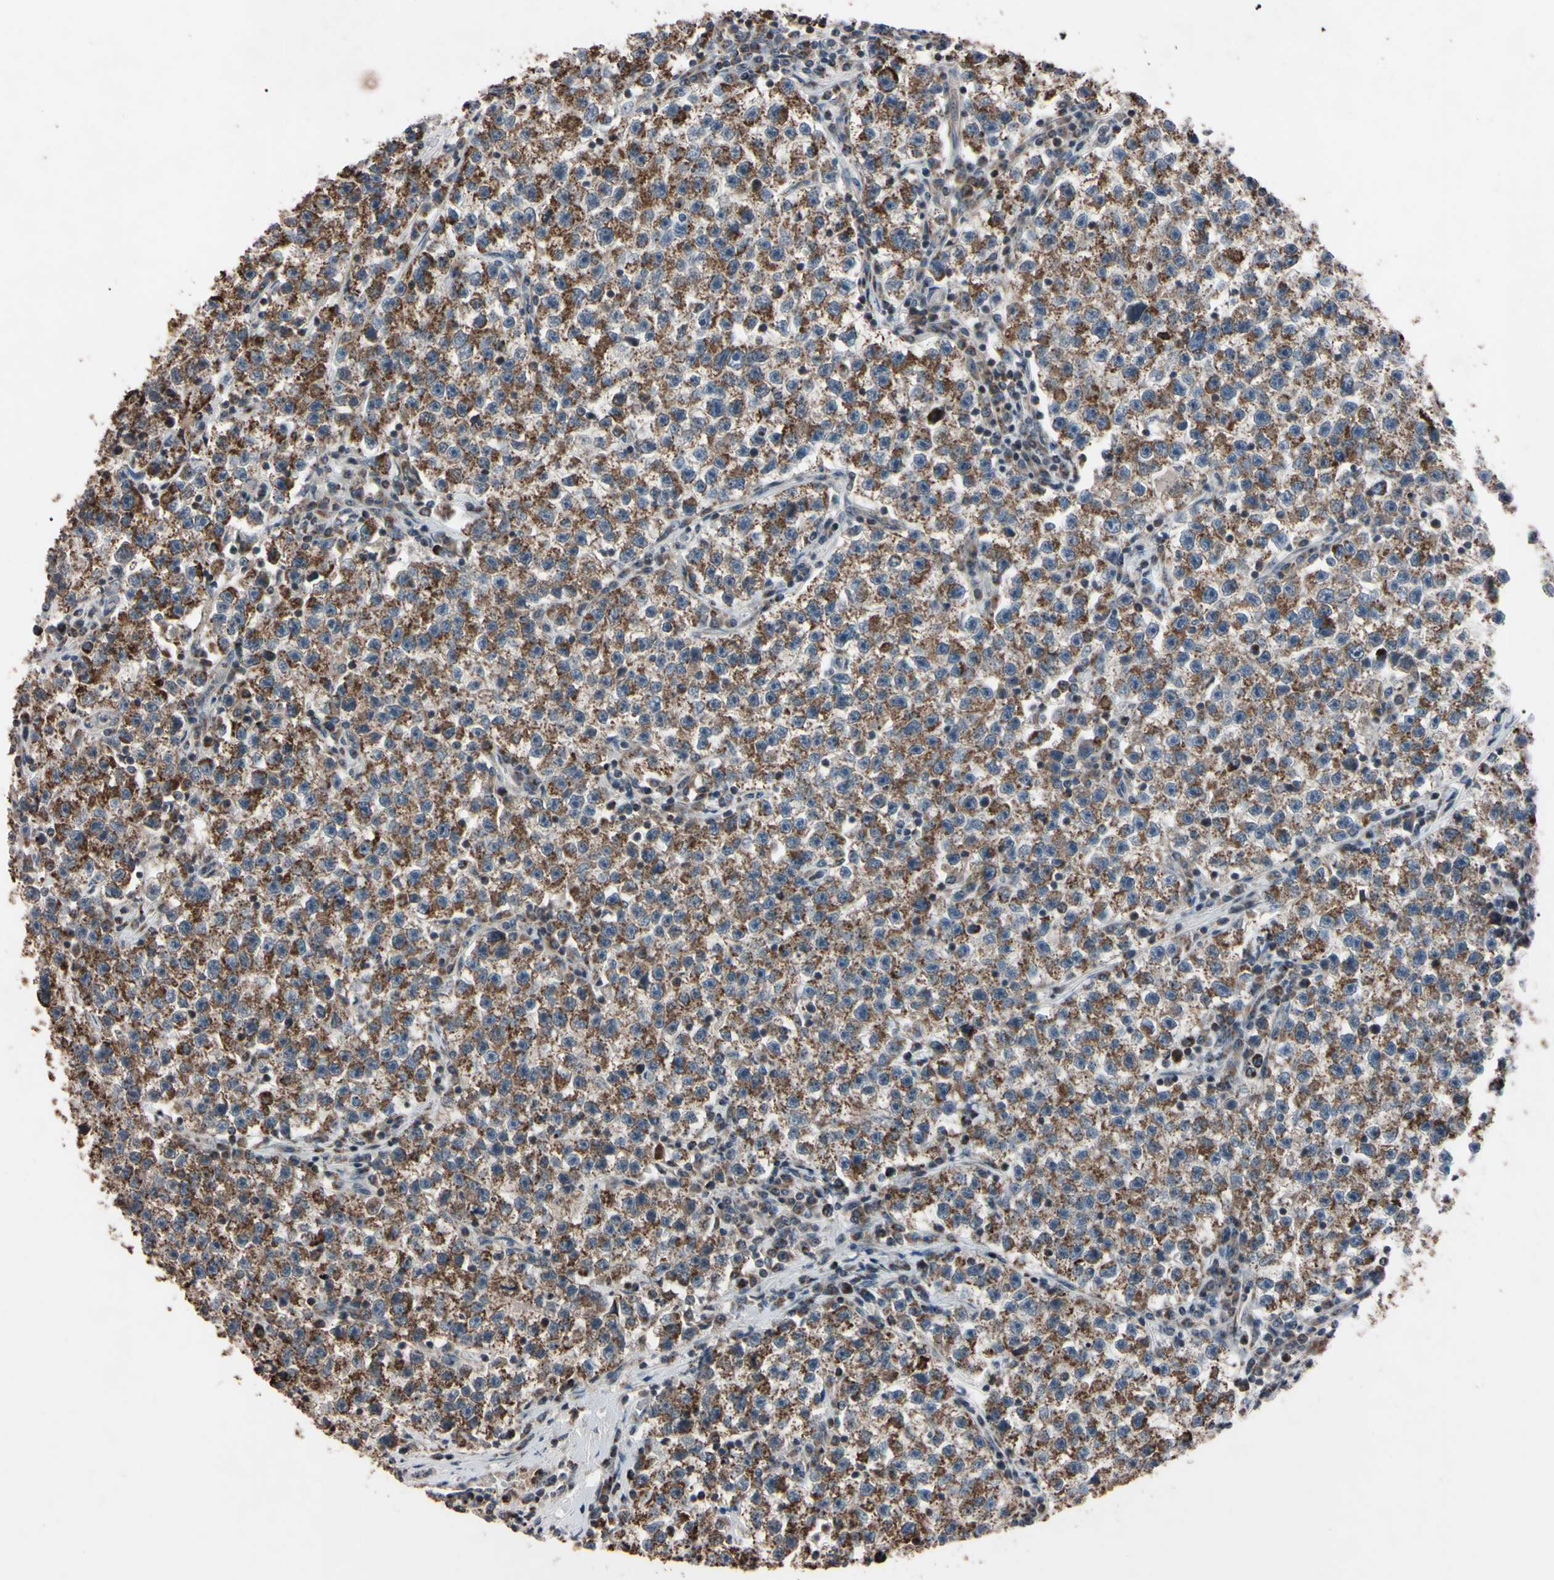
{"staining": {"intensity": "moderate", "quantity": "25%-75%", "location": "cytoplasmic/membranous"}, "tissue": "testis cancer", "cell_type": "Tumor cells", "image_type": "cancer", "snomed": [{"axis": "morphology", "description": "Seminoma, NOS"}, {"axis": "topography", "description": "Testis"}], "caption": "Immunohistochemical staining of human testis cancer (seminoma) demonstrates medium levels of moderate cytoplasmic/membranous positivity in about 25%-75% of tumor cells. (DAB IHC with brightfield microscopy, high magnification).", "gene": "TNFRSF1A", "patient": {"sex": "male", "age": 22}}